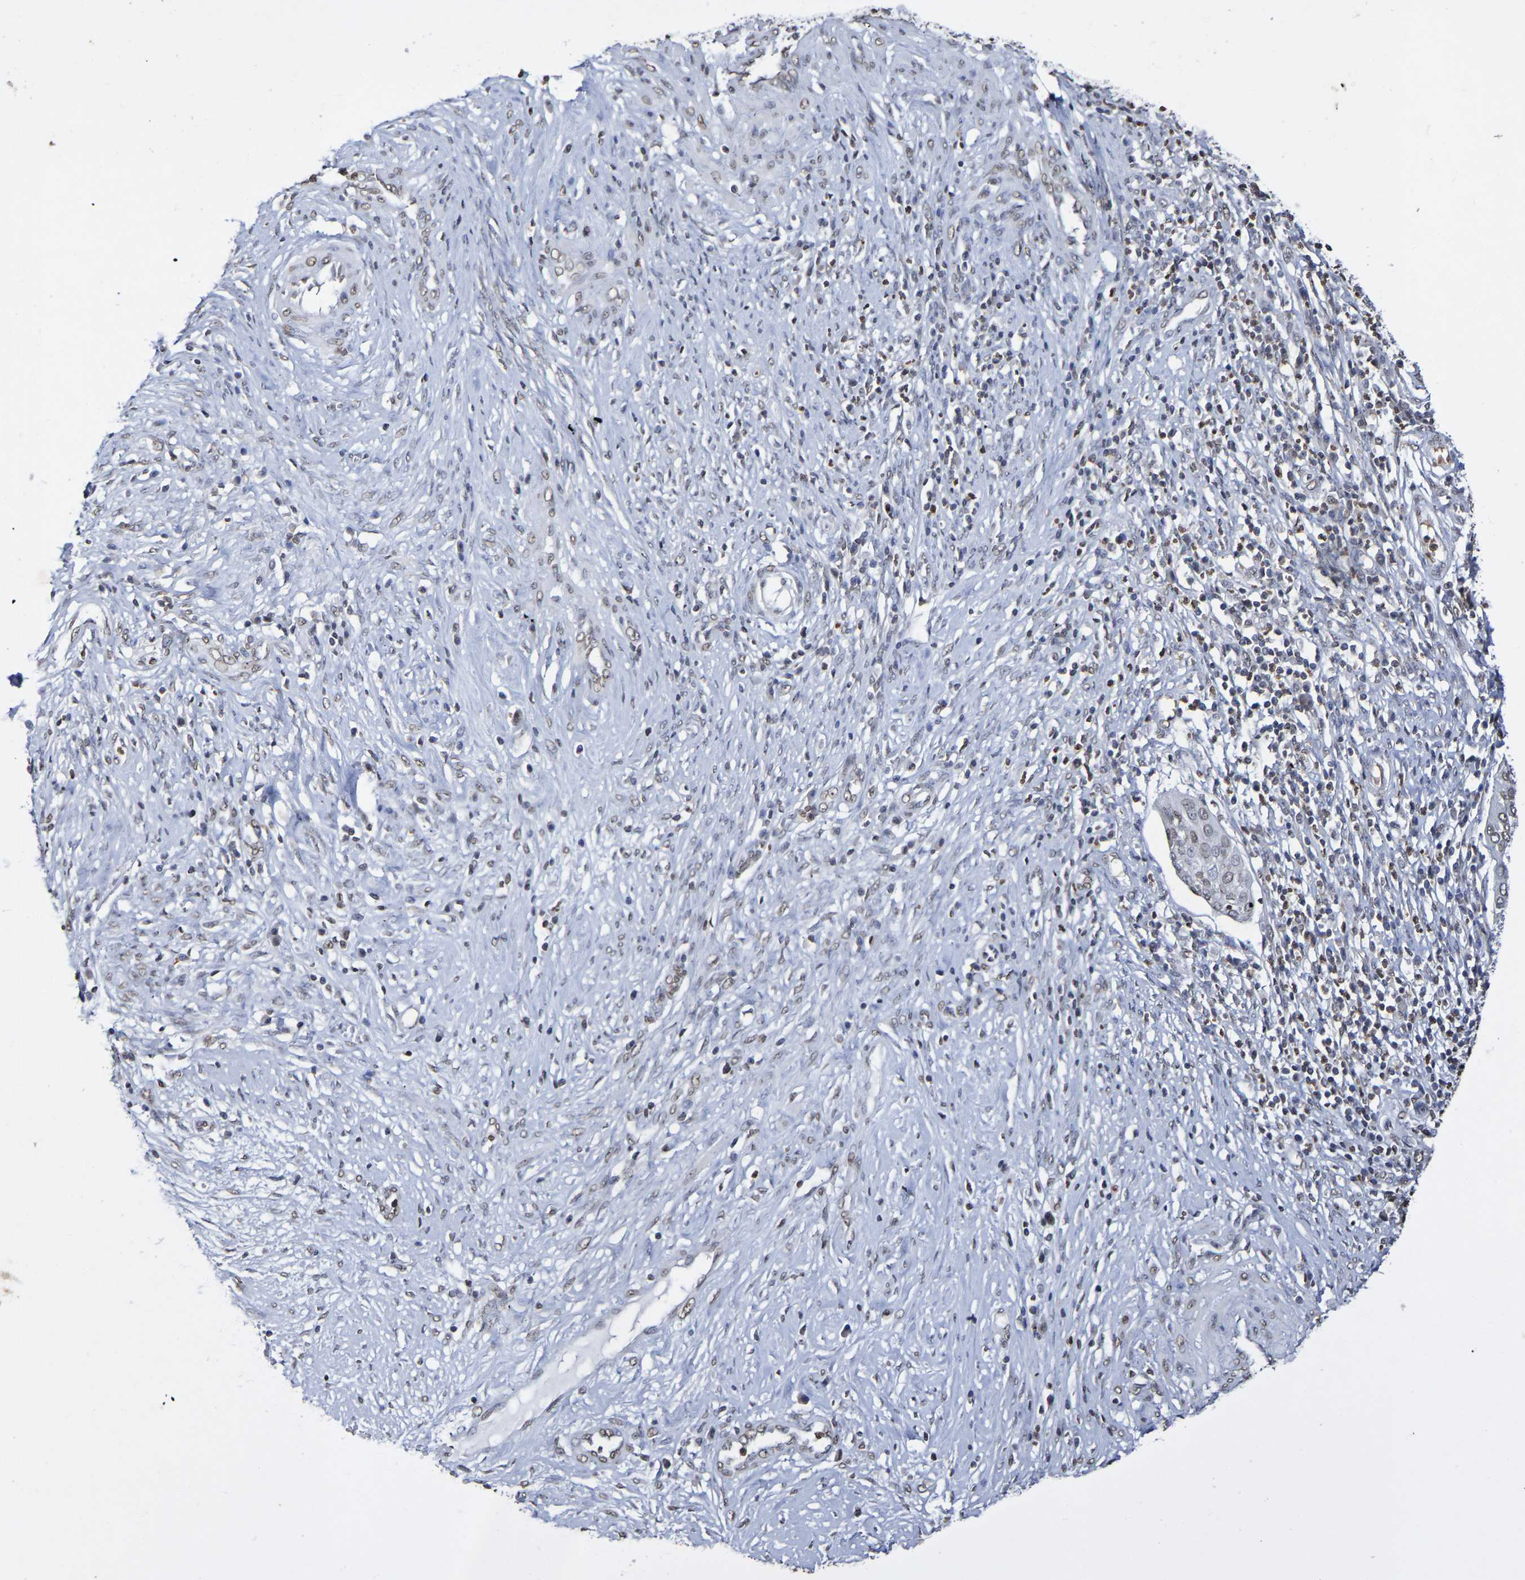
{"staining": {"intensity": "weak", "quantity": "25%-75%", "location": "nuclear"}, "tissue": "cervical cancer", "cell_type": "Tumor cells", "image_type": "cancer", "snomed": [{"axis": "morphology", "description": "Normal tissue, NOS"}, {"axis": "morphology", "description": "Squamous cell carcinoma, NOS"}, {"axis": "topography", "description": "Cervix"}], "caption": "Cervical squamous cell carcinoma tissue shows weak nuclear expression in approximately 25%-75% of tumor cells (brown staining indicates protein expression, while blue staining denotes nuclei).", "gene": "ATF4", "patient": {"sex": "female", "age": 39}}